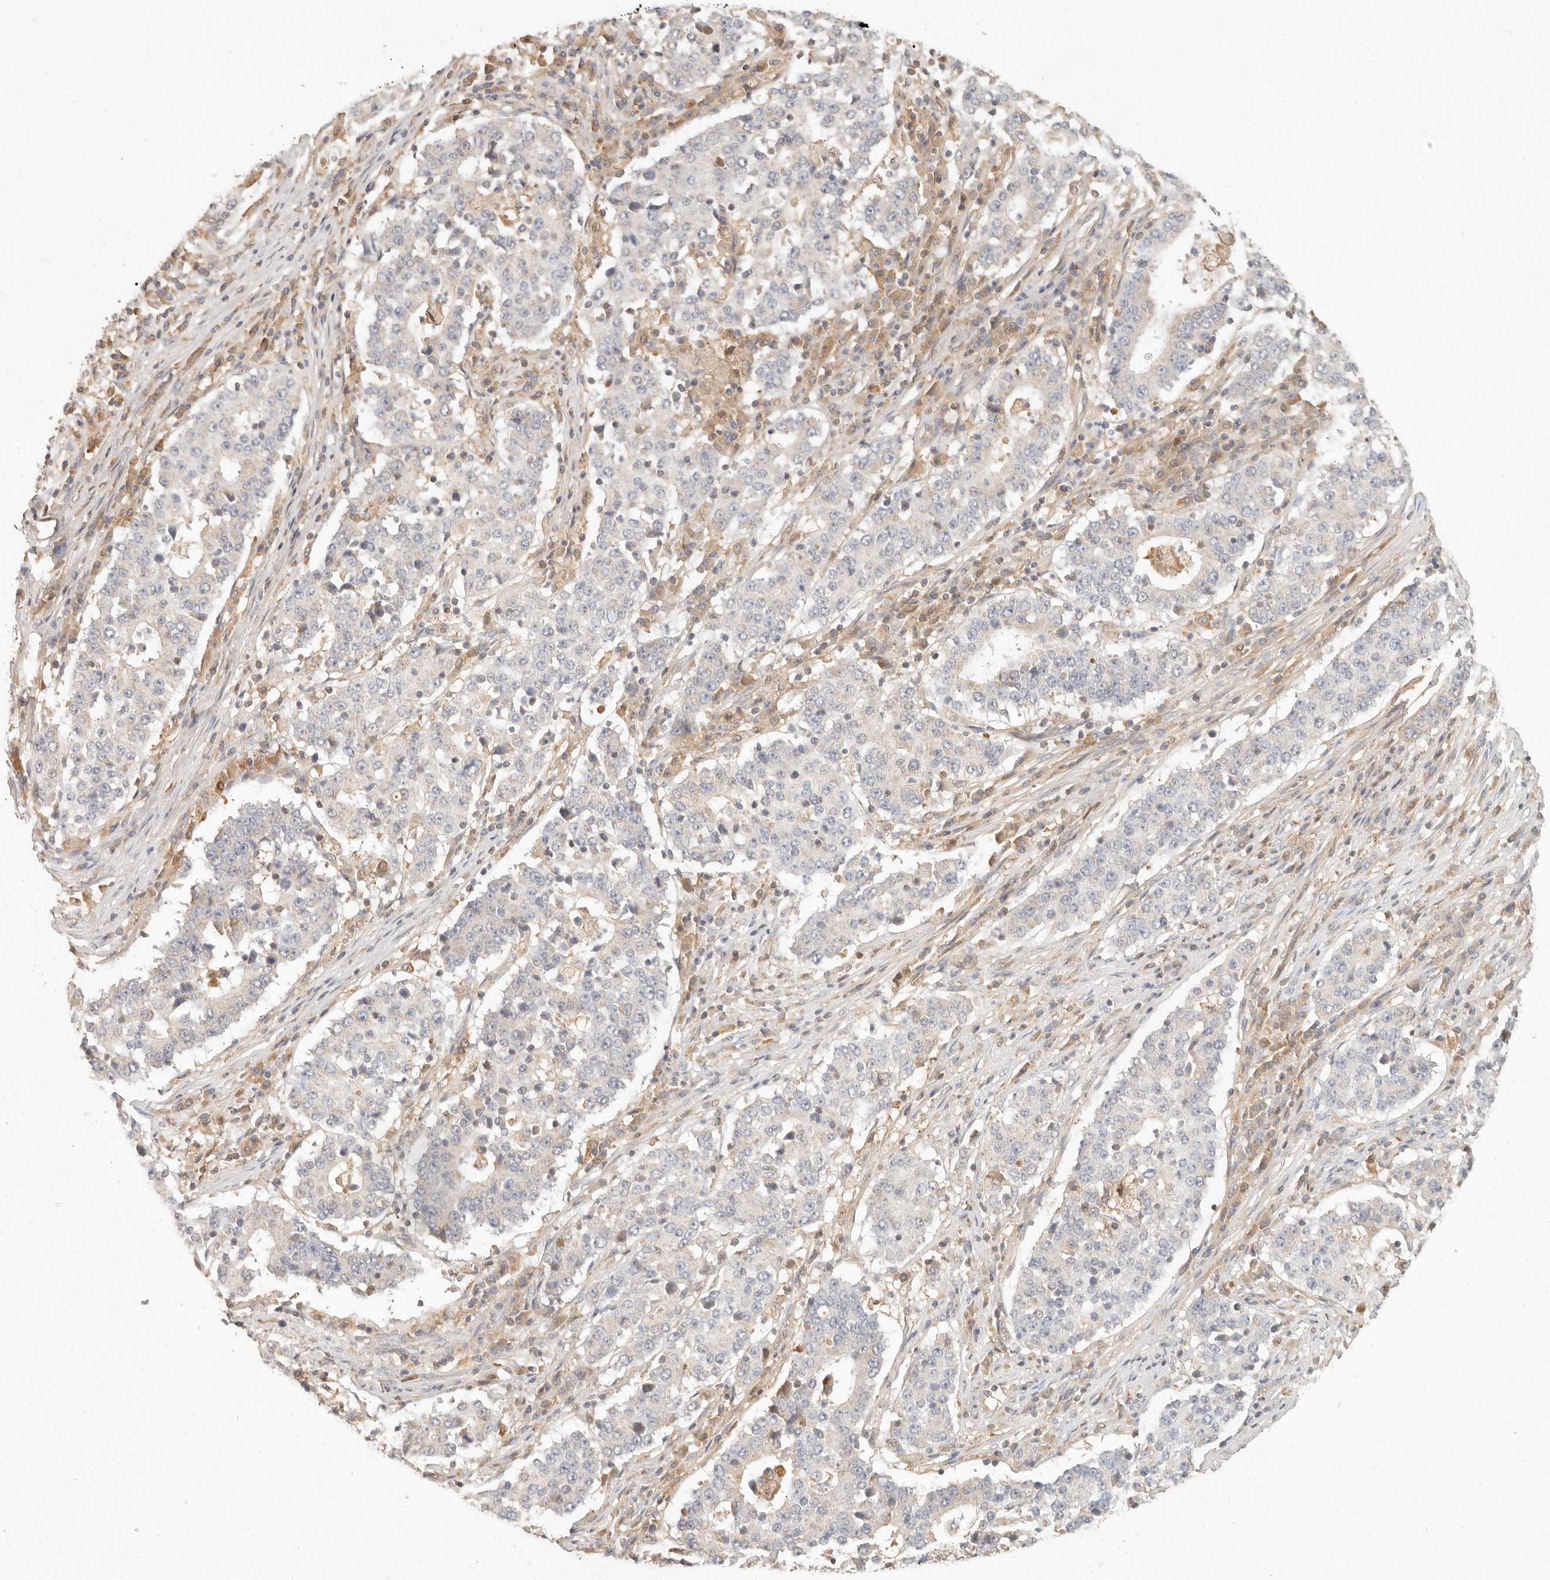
{"staining": {"intensity": "negative", "quantity": "none", "location": "none"}, "tissue": "stomach cancer", "cell_type": "Tumor cells", "image_type": "cancer", "snomed": [{"axis": "morphology", "description": "Adenocarcinoma, NOS"}, {"axis": "topography", "description": "Stomach"}], "caption": "Immunohistochemical staining of adenocarcinoma (stomach) demonstrates no significant positivity in tumor cells.", "gene": "NECAP2", "patient": {"sex": "male", "age": 59}}